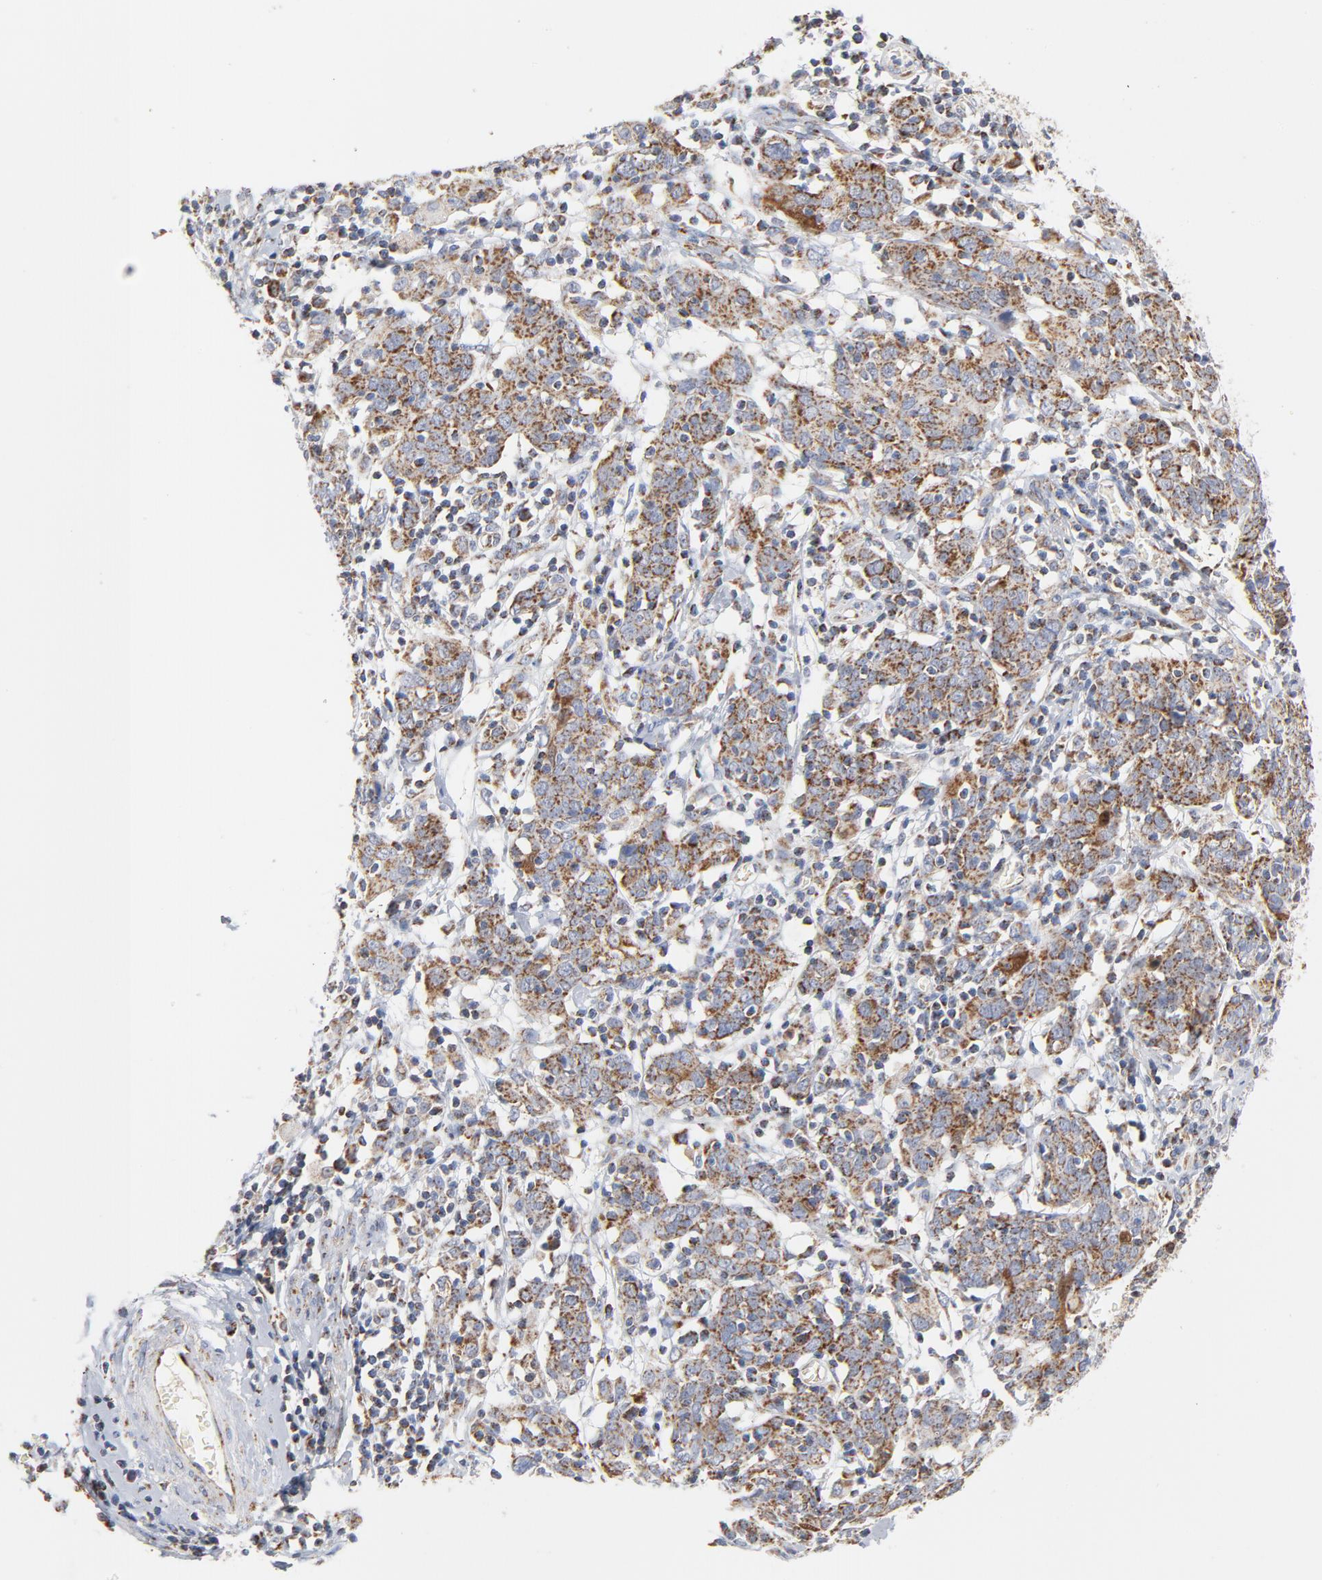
{"staining": {"intensity": "moderate", "quantity": ">75%", "location": "cytoplasmic/membranous"}, "tissue": "cervical cancer", "cell_type": "Tumor cells", "image_type": "cancer", "snomed": [{"axis": "morphology", "description": "Normal tissue, NOS"}, {"axis": "morphology", "description": "Squamous cell carcinoma, NOS"}, {"axis": "topography", "description": "Cervix"}], "caption": "Tumor cells show medium levels of moderate cytoplasmic/membranous expression in about >75% of cells in cervical cancer (squamous cell carcinoma). (Stains: DAB in brown, nuclei in blue, Microscopy: brightfield microscopy at high magnification).", "gene": "DIABLO", "patient": {"sex": "female", "age": 67}}